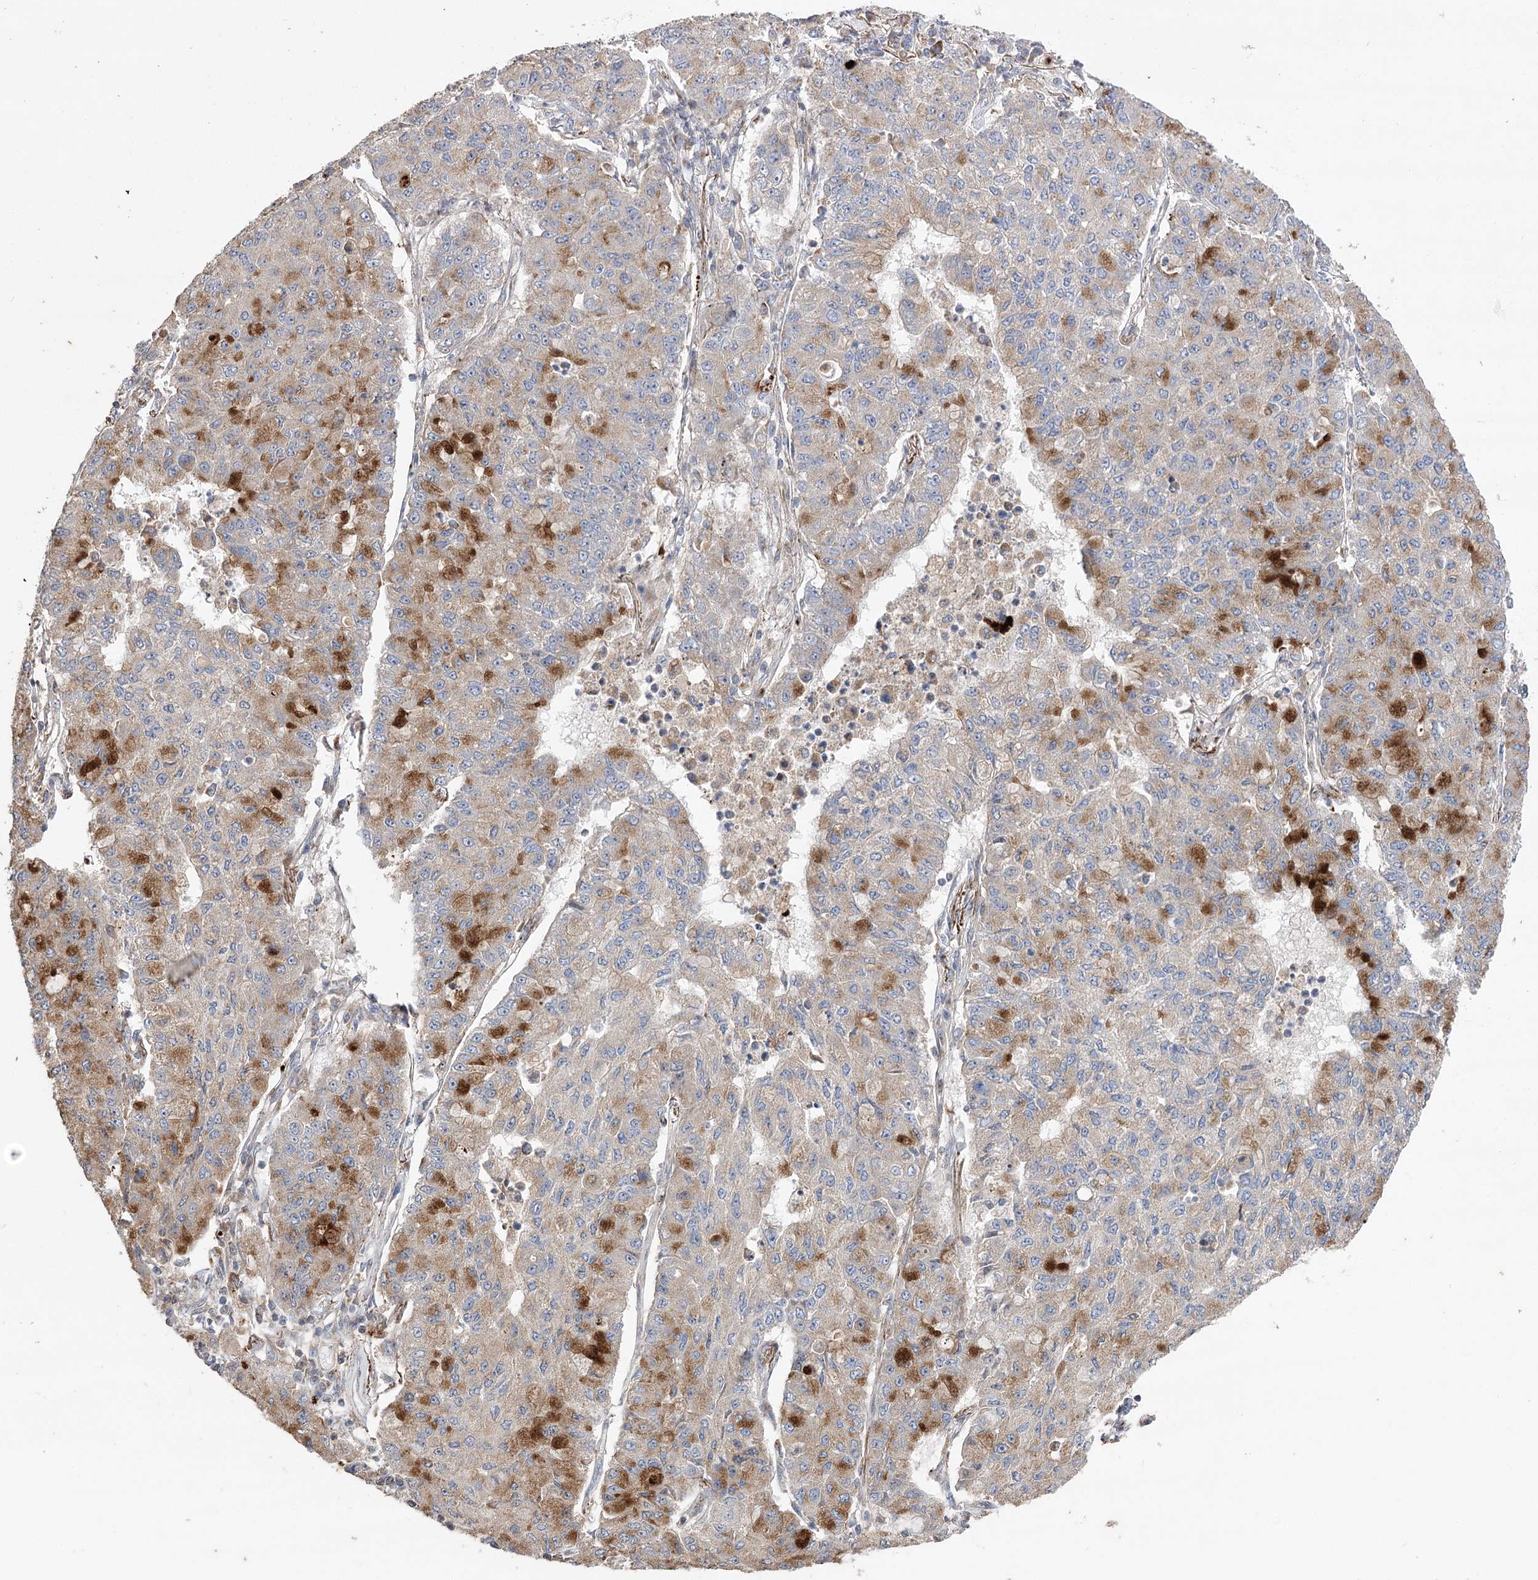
{"staining": {"intensity": "moderate", "quantity": "<25%", "location": "cytoplasmic/membranous"}, "tissue": "lung cancer", "cell_type": "Tumor cells", "image_type": "cancer", "snomed": [{"axis": "morphology", "description": "Squamous cell carcinoma, NOS"}, {"axis": "topography", "description": "Lung"}], "caption": "Tumor cells demonstrate low levels of moderate cytoplasmic/membranous positivity in approximately <25% of cells in human lung cancer (squamous cell carcinoma). The protein of interest is stained brown, and the nuclei are stained in blue (DAB (3,3'-diaminobenzidine) IHC with brightfield microscopy, high magnification).", "gene": "OBSL1", "patient": {"sex": "male", "age": 74}}